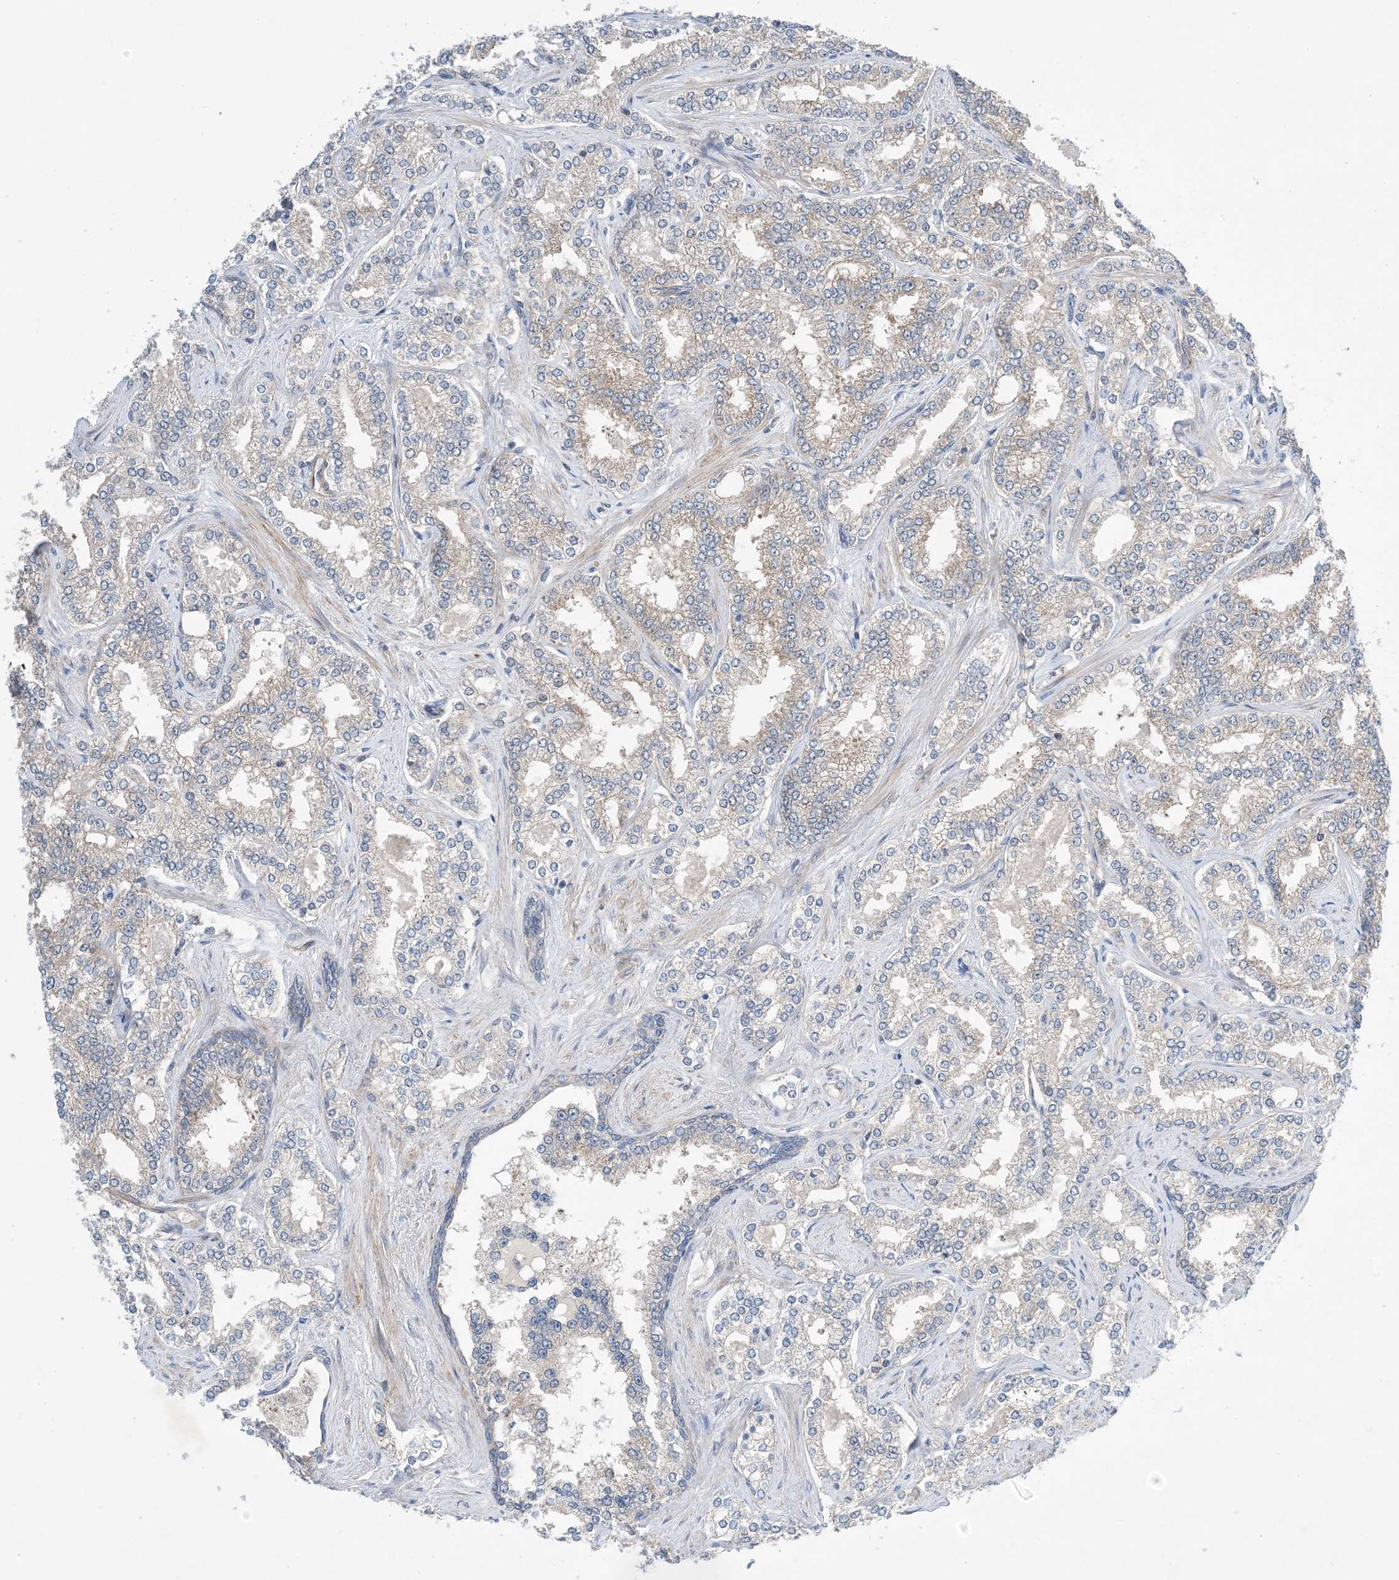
{"staining": {"intensity": "negative", "quantity": "none", "location": "none"}, "tissue": "prostate cancer", "cell_type": "Tumor cells", "image_type": "cancer", "snomed": [{"axis": "morphology", "description": "Normal tissue, NOS"}, {"axis": "morphology", "description": "Adenocarcinoma, High grade"}, {"axis": "topography", "description": "Prostate"}], "caption": "An image of human high-grade adenocarcinoma (prostate) is negative for staining in tumor cells.", "gene": "EHBP1", "patient": {"sex": "male", "age": 83}}